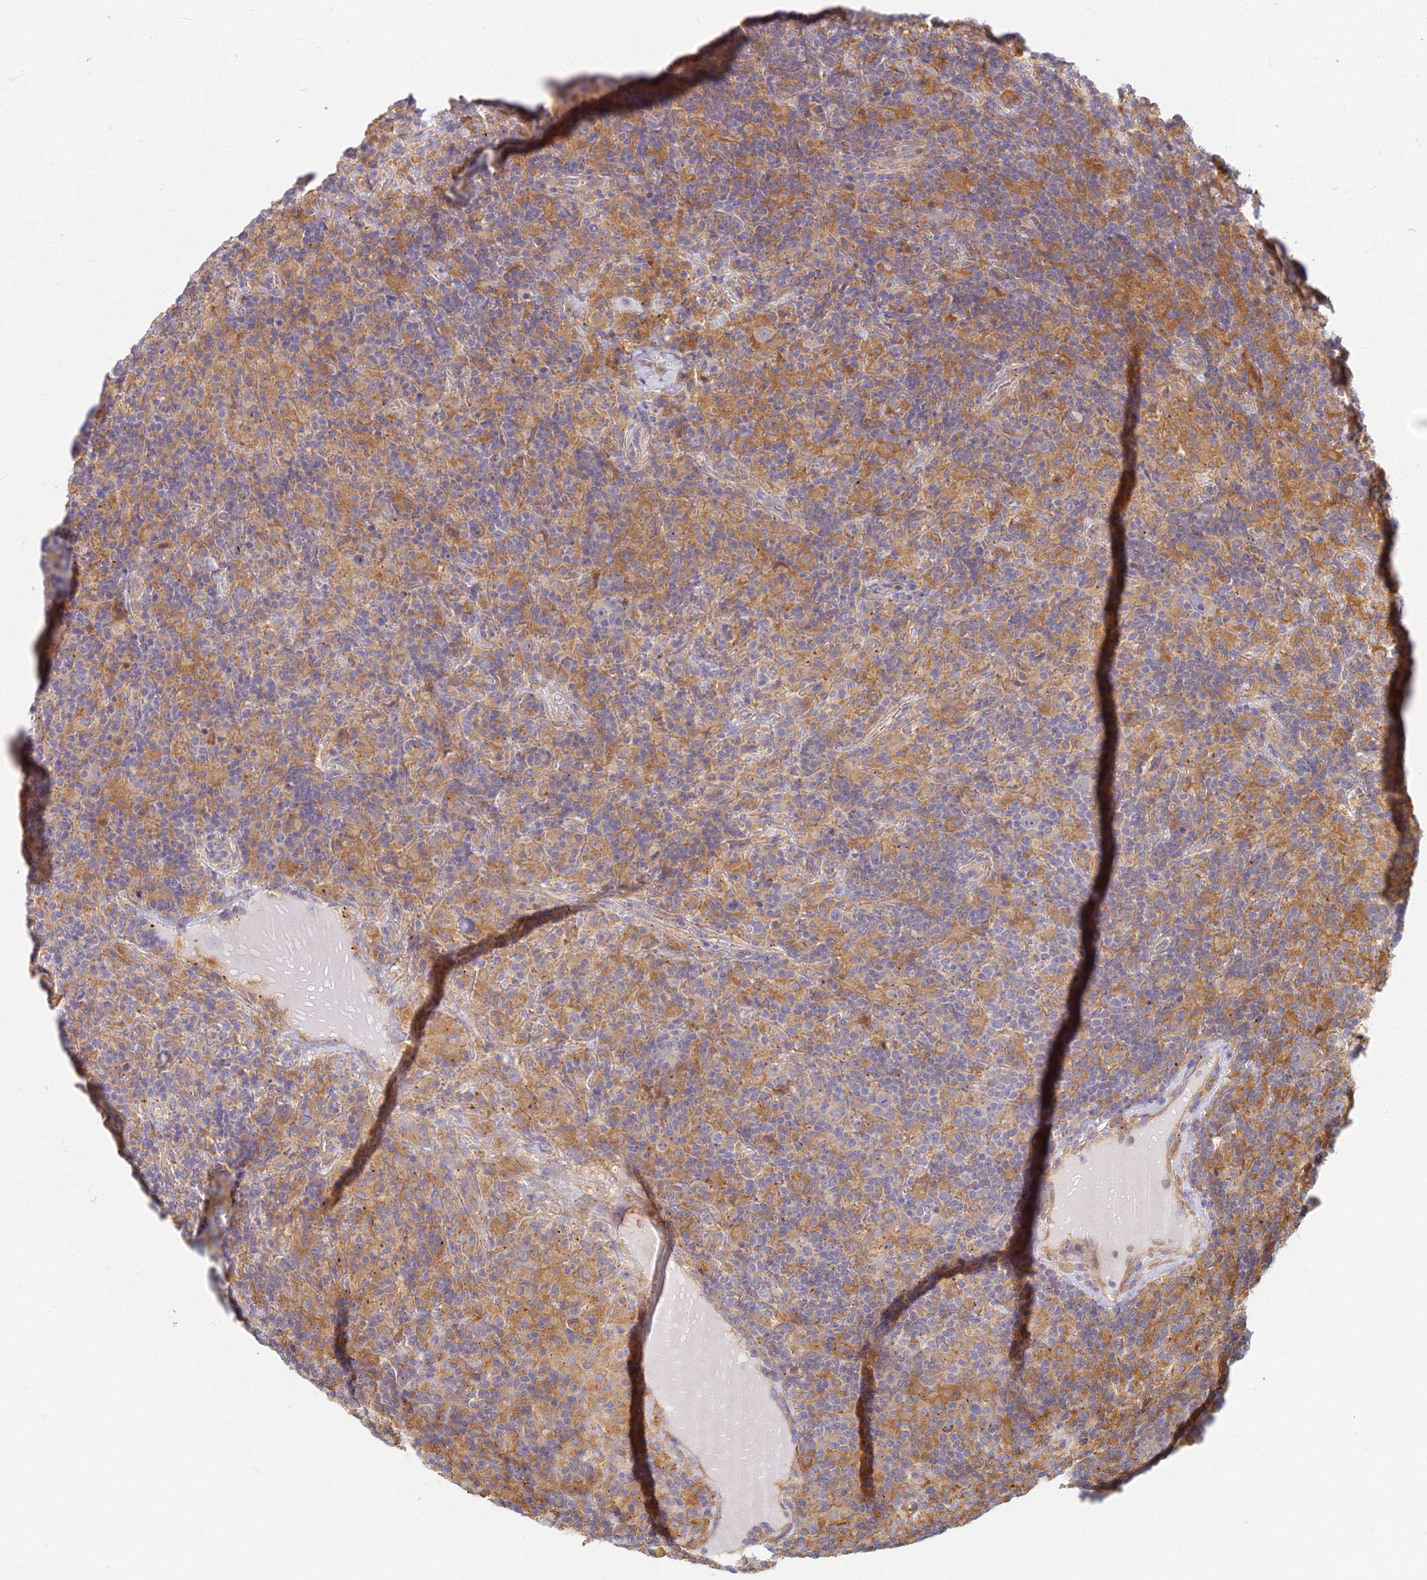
{"staining": {"intensity": "negative", "quantity": "none", "location": "none"}, "tissue": "lymphoma", "cell_type": "Tumor cells", "image_type": "cancer", "snomed": [{"axis": "morphology", "description": "Hodgkin's disease, NOS"}, {"axis": "topography", "description": "Lymph node"}], "caption": "Protein analysis of lymphoma exhibits no significant expression in tumor cells.", "gene": "RBSN", "patient": {"sex": "male", "age": 70}}